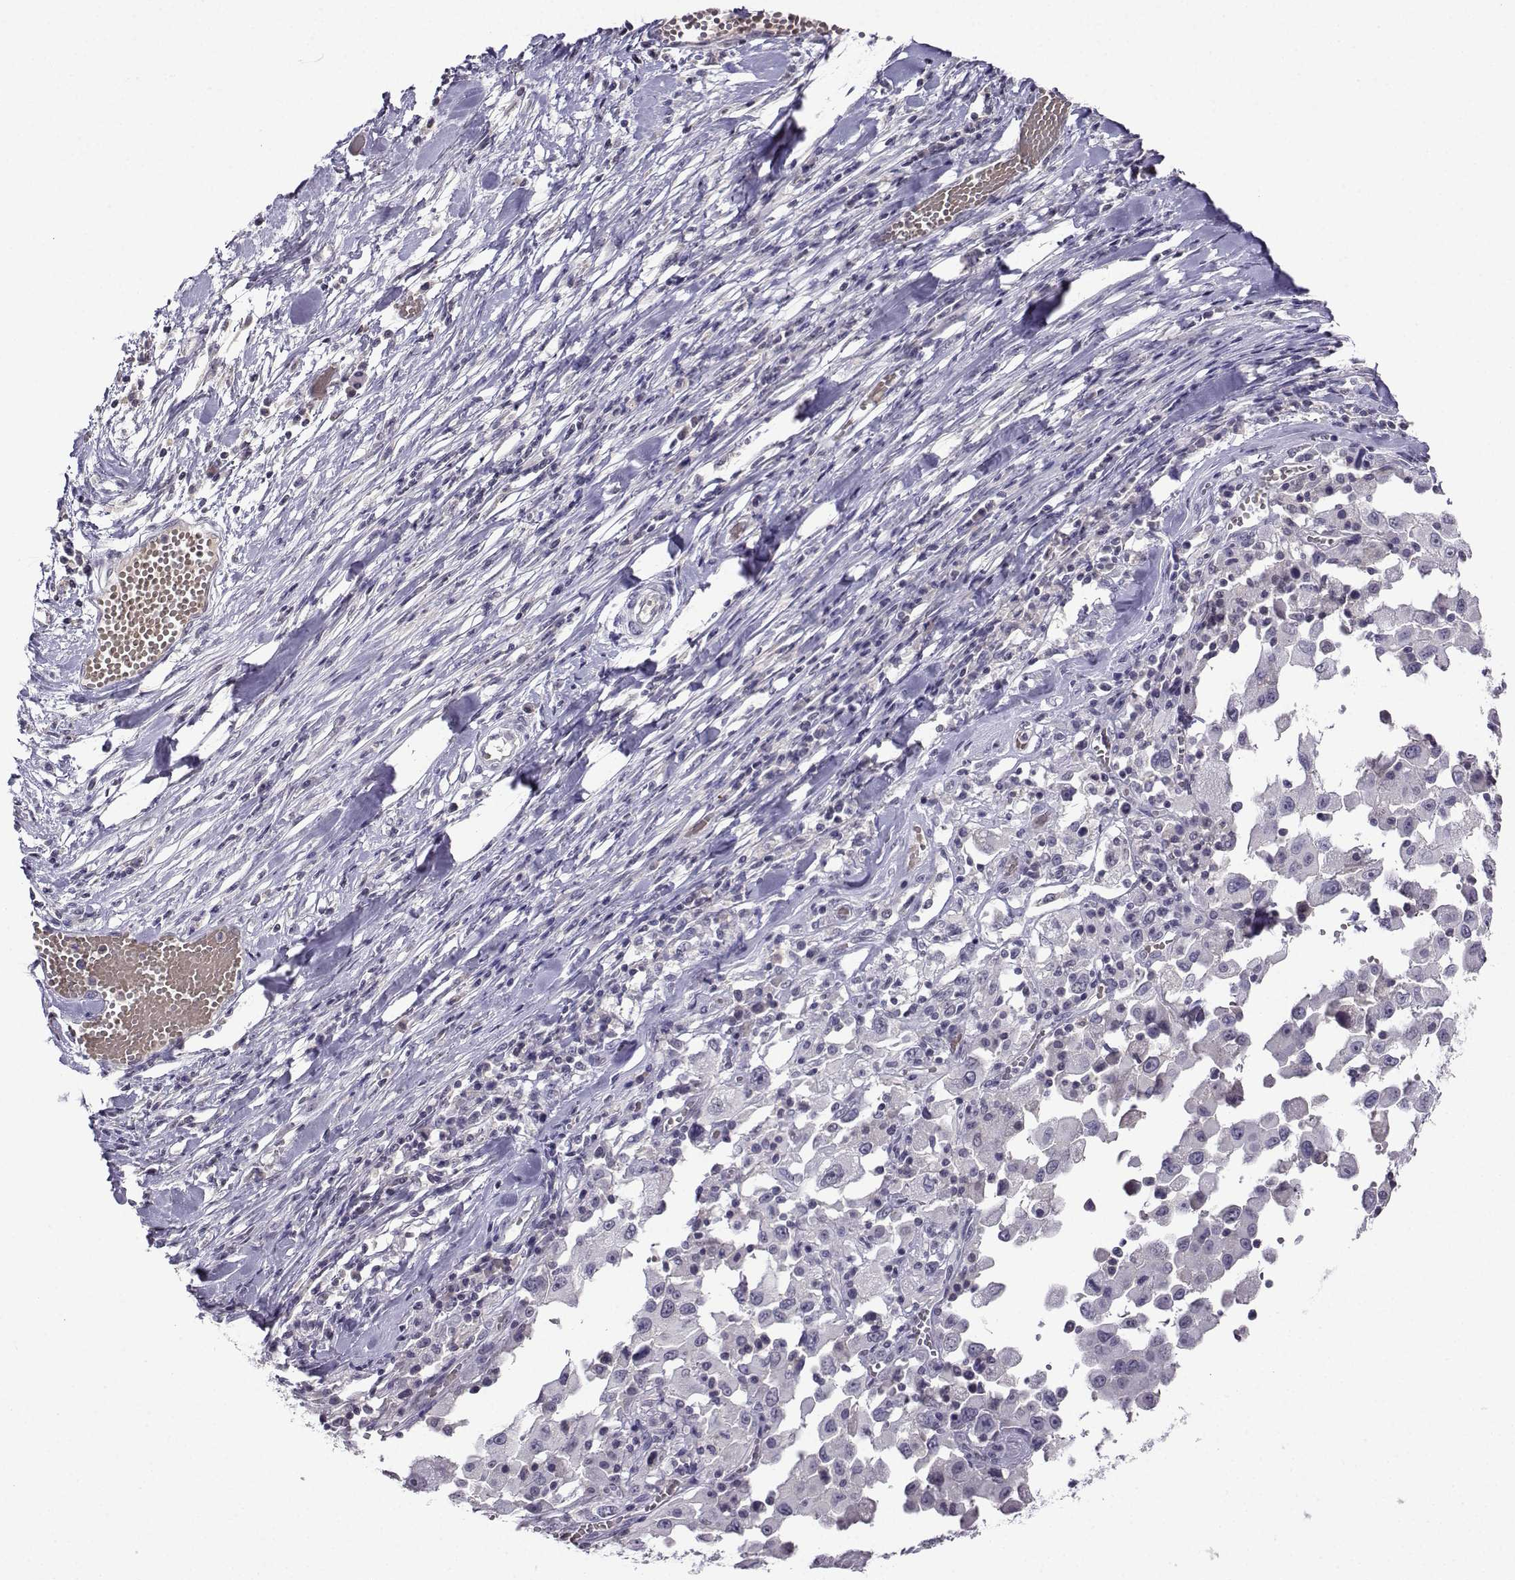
{"staining": {"intensity": "negative", "quantity": "none", "location": "none"}, "tissue": "melanoma", "cell_type": "Tumor cells", "image_type": "cancer", "snomed": [{"axis": "morphology", "description": "Malignant melanoma, Metastatic site"}, {"axis": "topography", "description": "Lymph node"}], "caption": "The immunohistochemistry (IHC) micrograph has no significant positivity in tumor cells of melanoma tissue.", "gene": "LRFN2", "patient": {"sex": "male", "age": 50}}